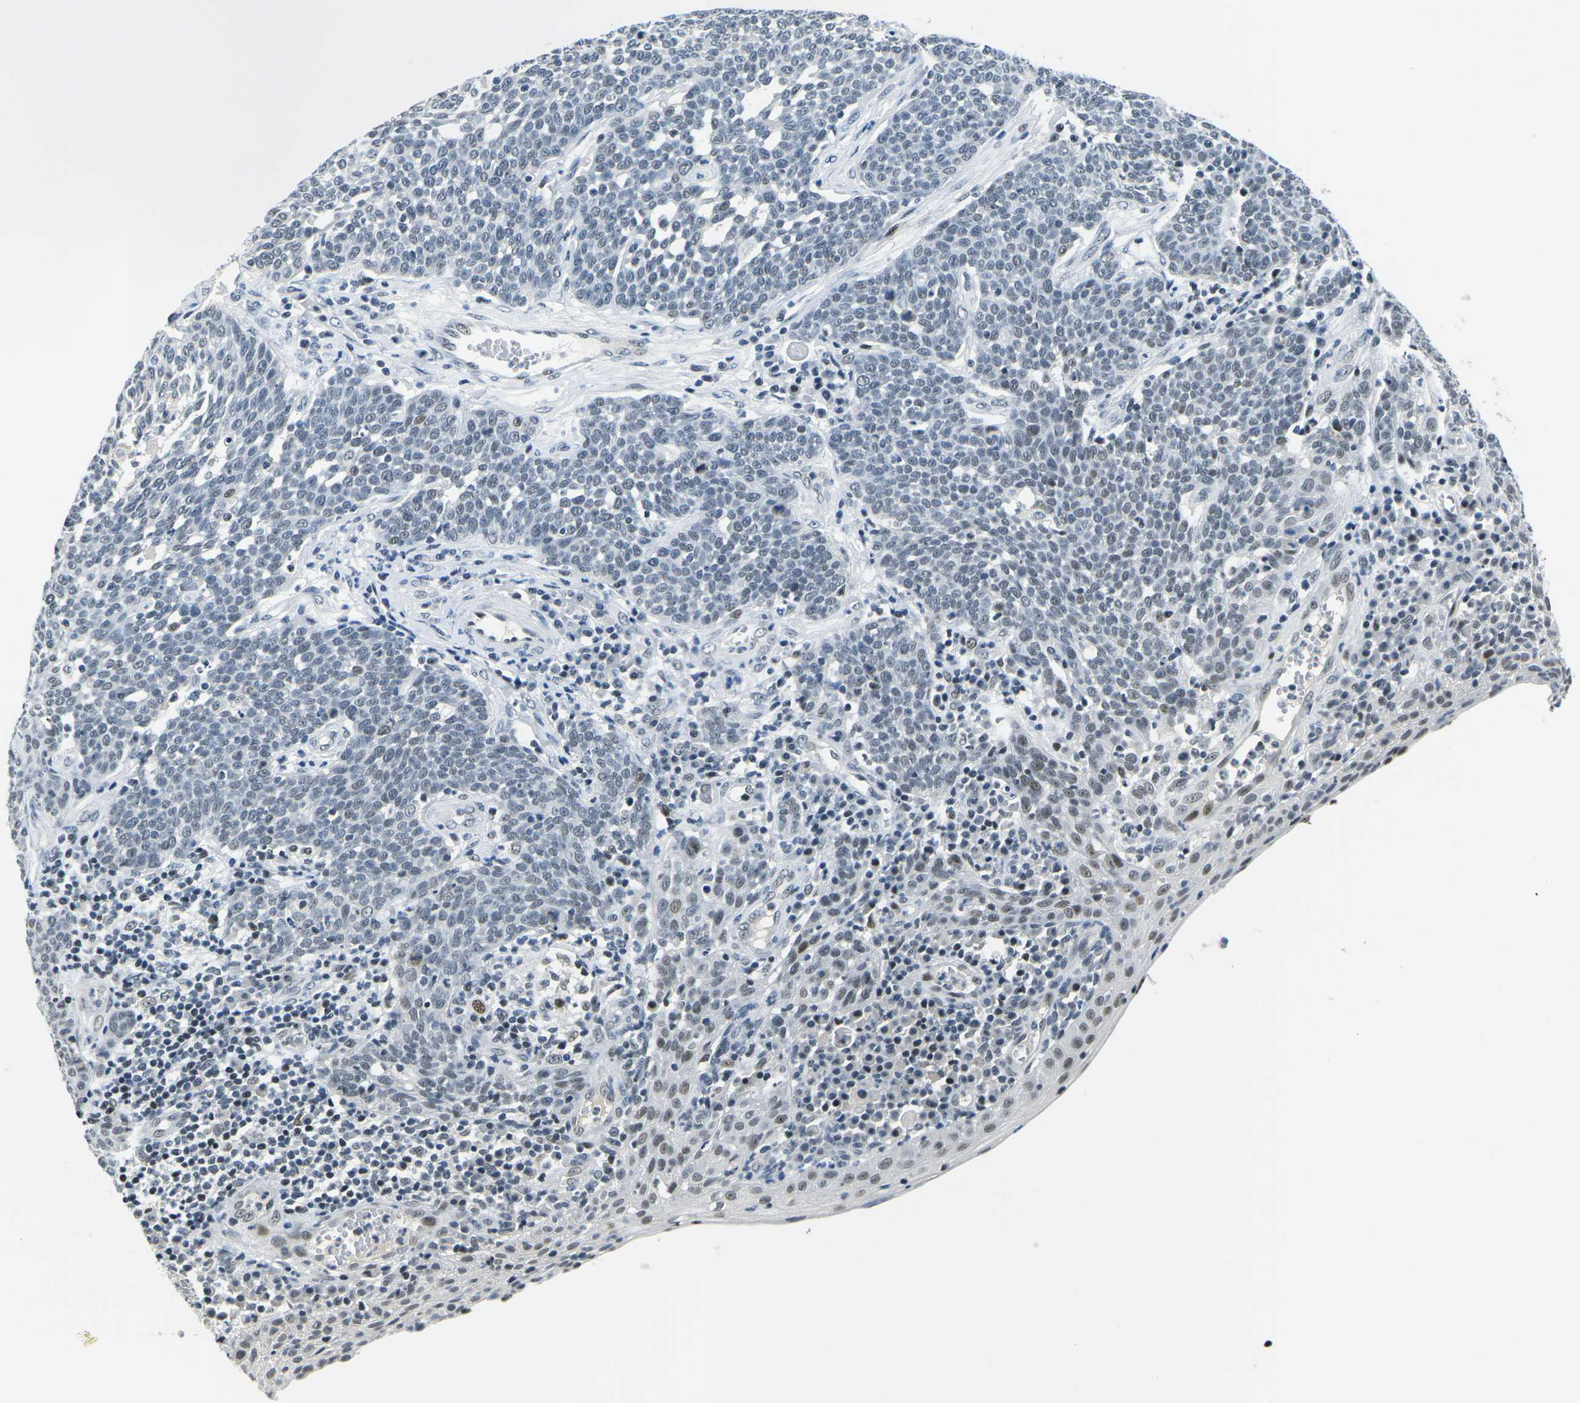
{"staining": {"intensity": "moderate", "quantity": "<25%", "location": "nuclear"}, "tissue": "cervical cancer", "cell_type": "Tumor cells", "image_type": "cancer", "snomed": [{"axis": "morphology", "description": "Squamous cell carcinoma, NOS"}, {"axis": "topography", "description": "Cervix"}], "caption": "Squamous cell carcinoma (cervical) stained with a protein marker demonstrates moderate staining in tumor cells.", "gene": "PRPF8", "patient": {"sex": "female", "age": 34}}